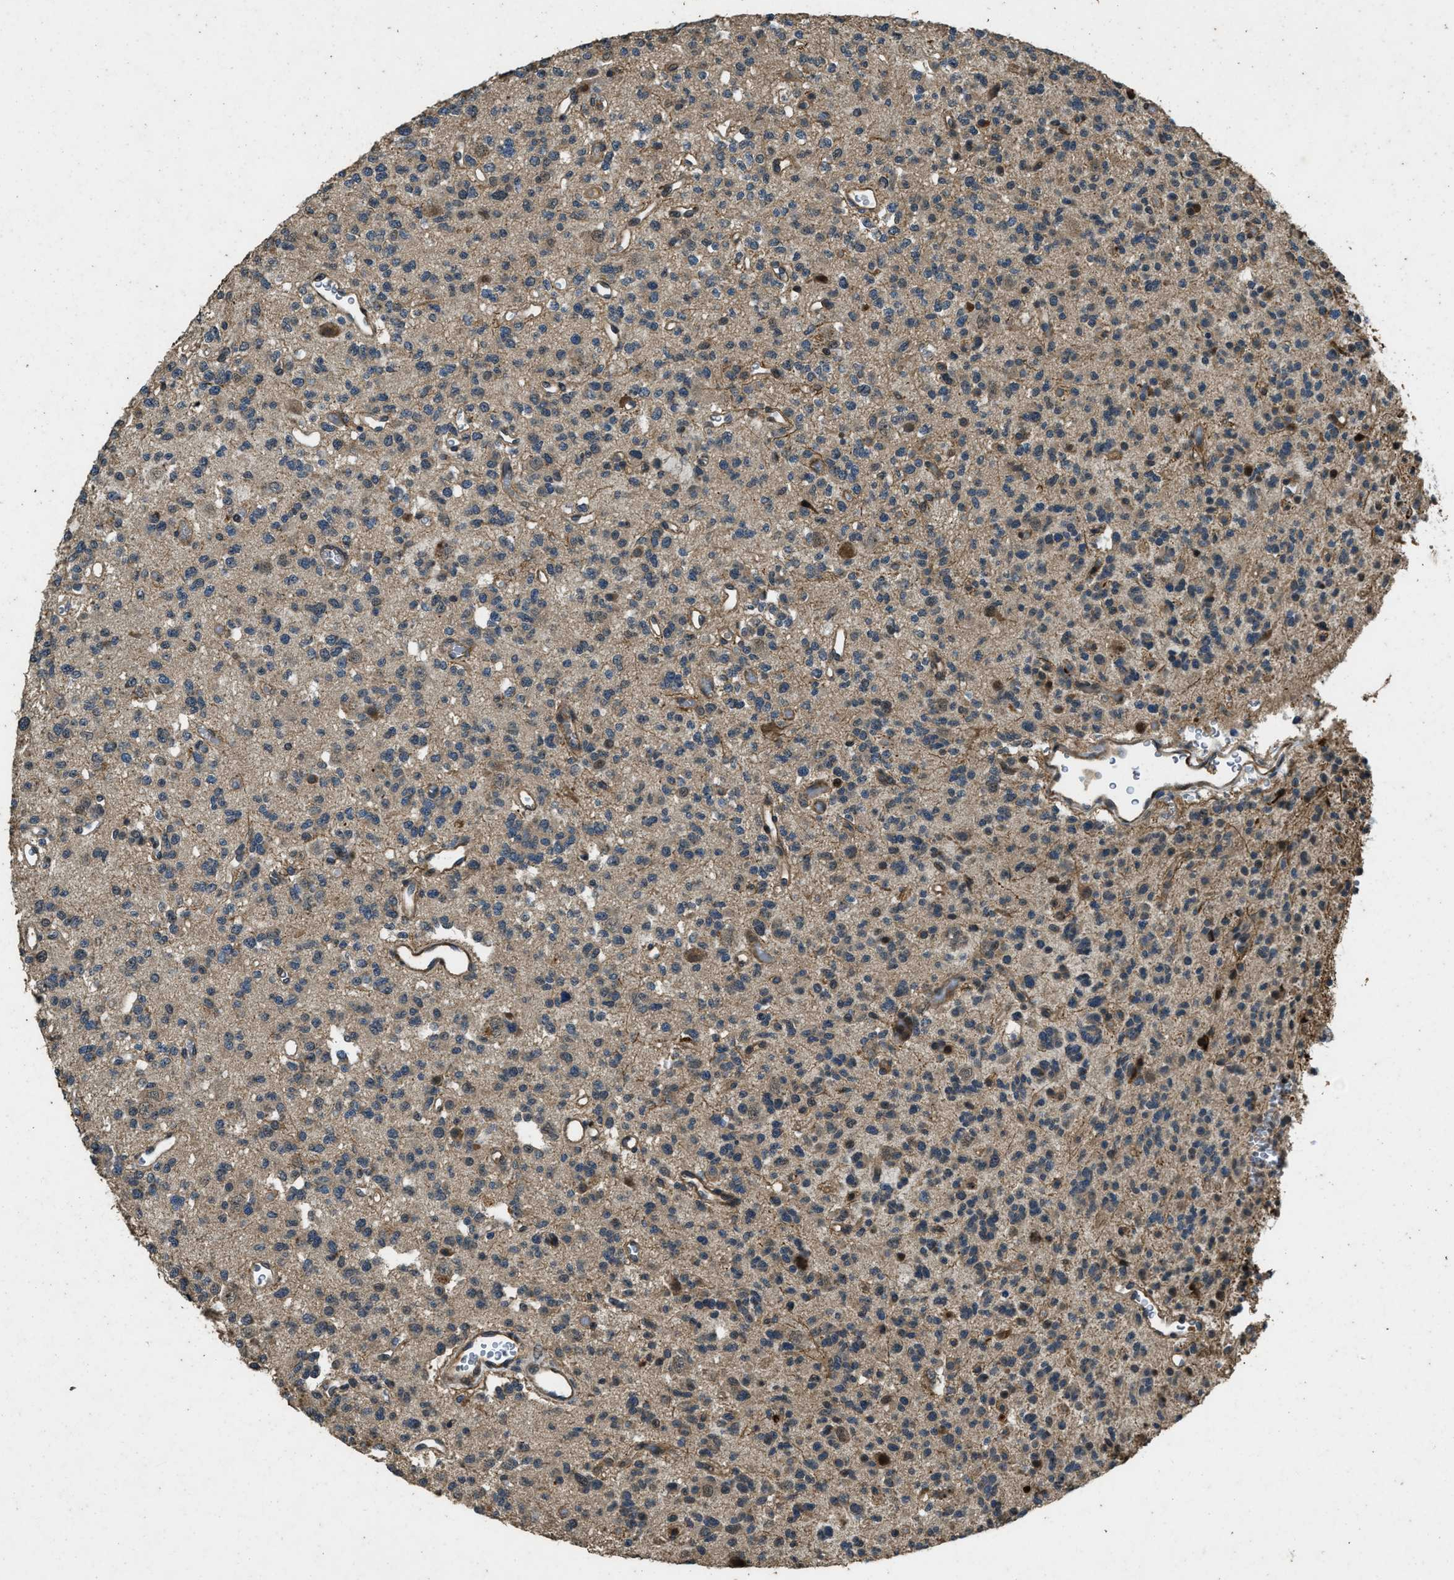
{"staining": {"intensity": "weak", "quantity": "25%-75%", "location": "cytoplasmic/membranous"}, "tissue": "glioma", "cell_type": "Tumor cells", "image_type": "cancer", "snomed": [{"axis": "morphology", "description": "Glioma, malignant, Low grade"}, {"axis": "topography", "description": "Brain"}], "caption": "Glioma stained for a protein (brown) displays weak cytoplasmic/membranous positive staining in approximately 25%-75% of tumor cells.", "gene": "ATP8B1", "patient": {"sex": "male", "age": 38}}